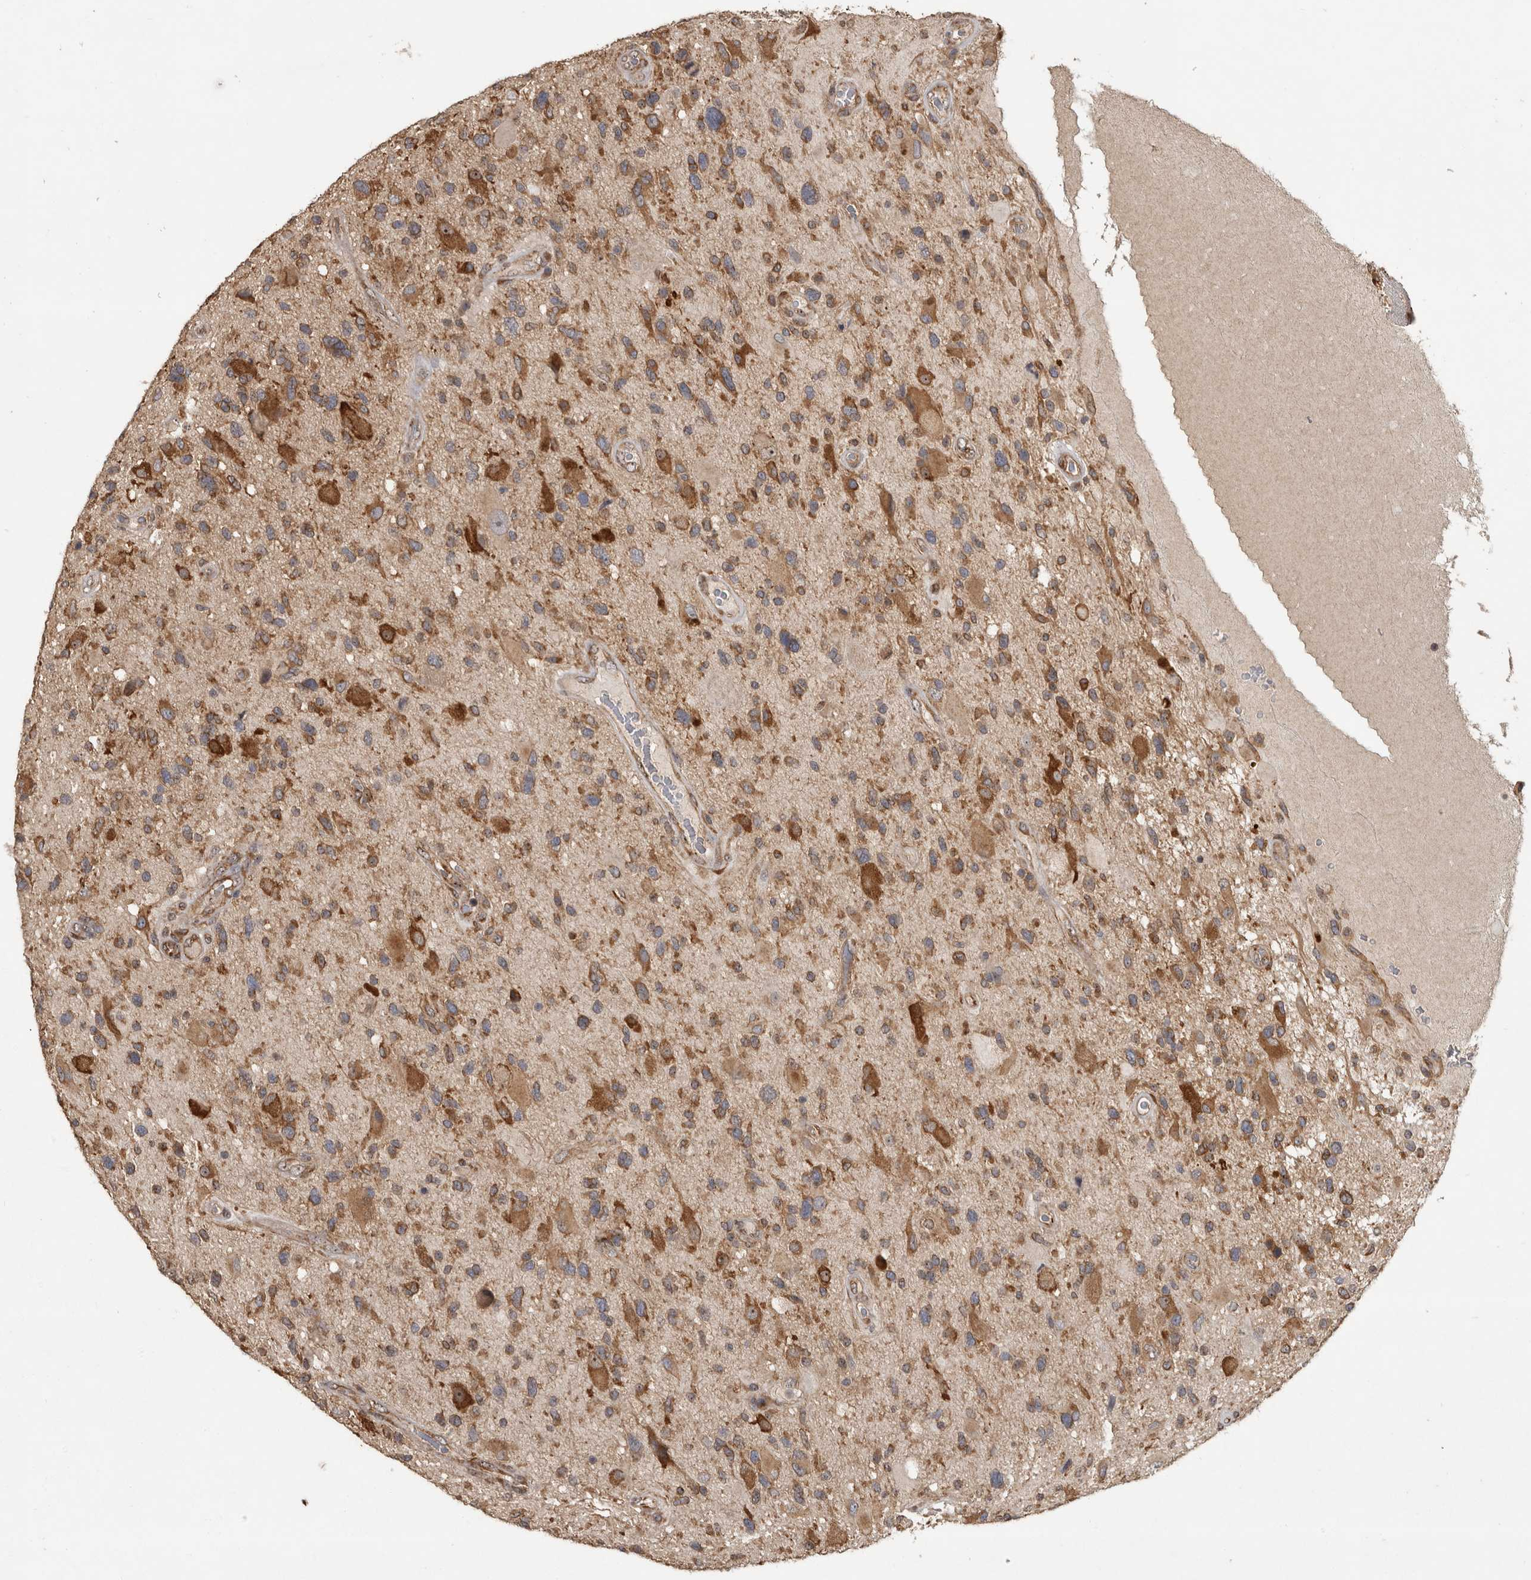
{"staining": {"intensity": "moderate", "quantity": ">75%", "location": "cytoplasmic/membranous"}, "tissue": "glioma", "cell_type": "Tumor cells", "image_type": "cancer", "snomed": [{"axis": "morphology", "description": "Glioma, malignant, High grade"}, {"axis": "topography", "description": "Brain"}], "caption": "Tumor cells show medium levels of moderate cytoplasmic/membranous expression in about >75% of cells in malignant glioma (high-grade). (Brightfield microscopy of DAB IHC at high magnification).", "gene": "ATXN2", "patient": {"sex": "male", "age": 33}}